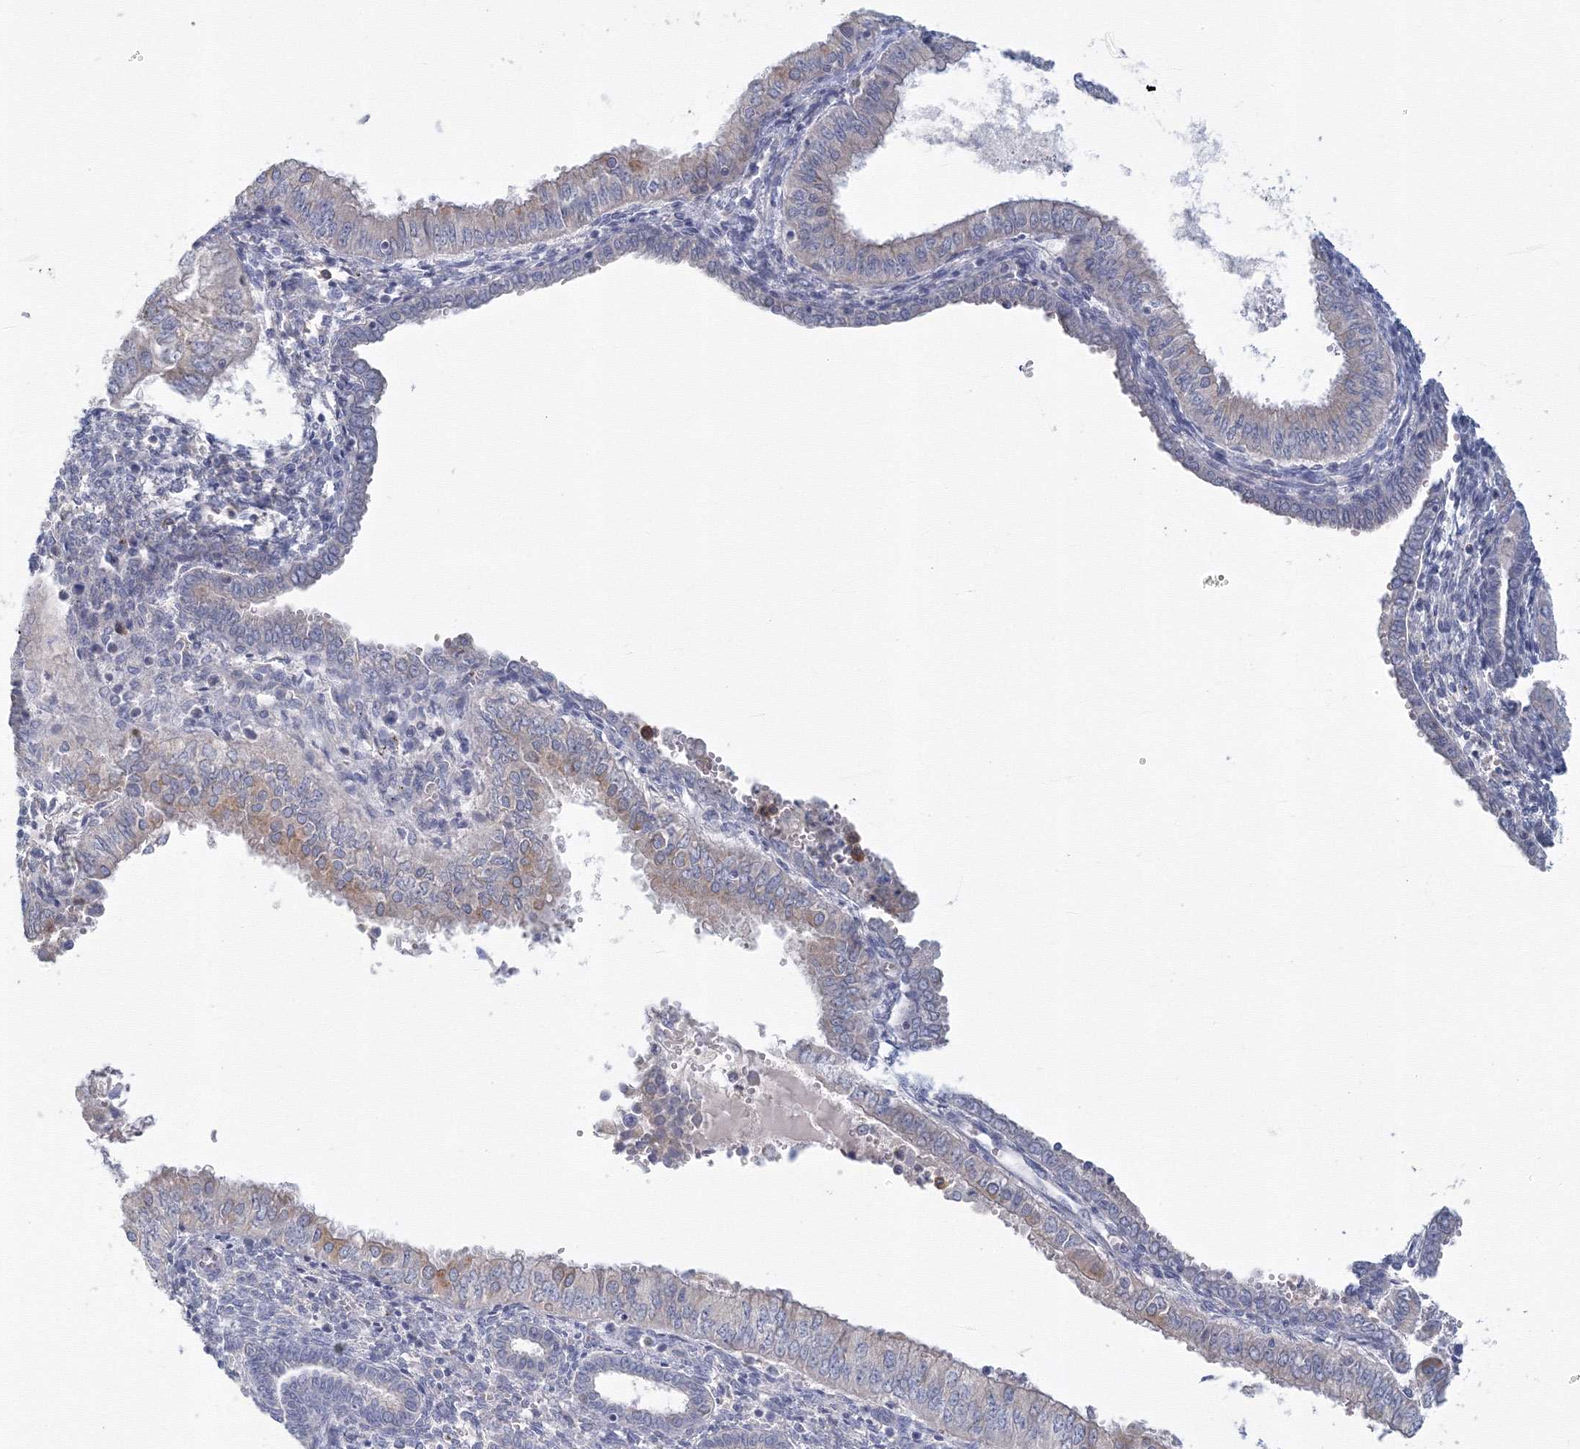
{"staining": {"intensity": "weak", "quantity": "<25%", "location": "cytoplasmic/membranous"}, "tissue": "endometrial cancer", "cell_type": "Tumor cells", "image_type": "cancer", "snomed": [{"axis": "morphology", "description": "Normal tissue, NOS"}, {"axis": "morphology", "description": "Adenocarcinoma, NOS"}, {"axis": "topography", "description": "Endometrium"}], "caption": "Endometrial cancer stained for a protein using immunohistochemistry demonstrates no positivity tumor cells.", "gene": "TACC2", "patient": {"sex": "female", "age": 53}}